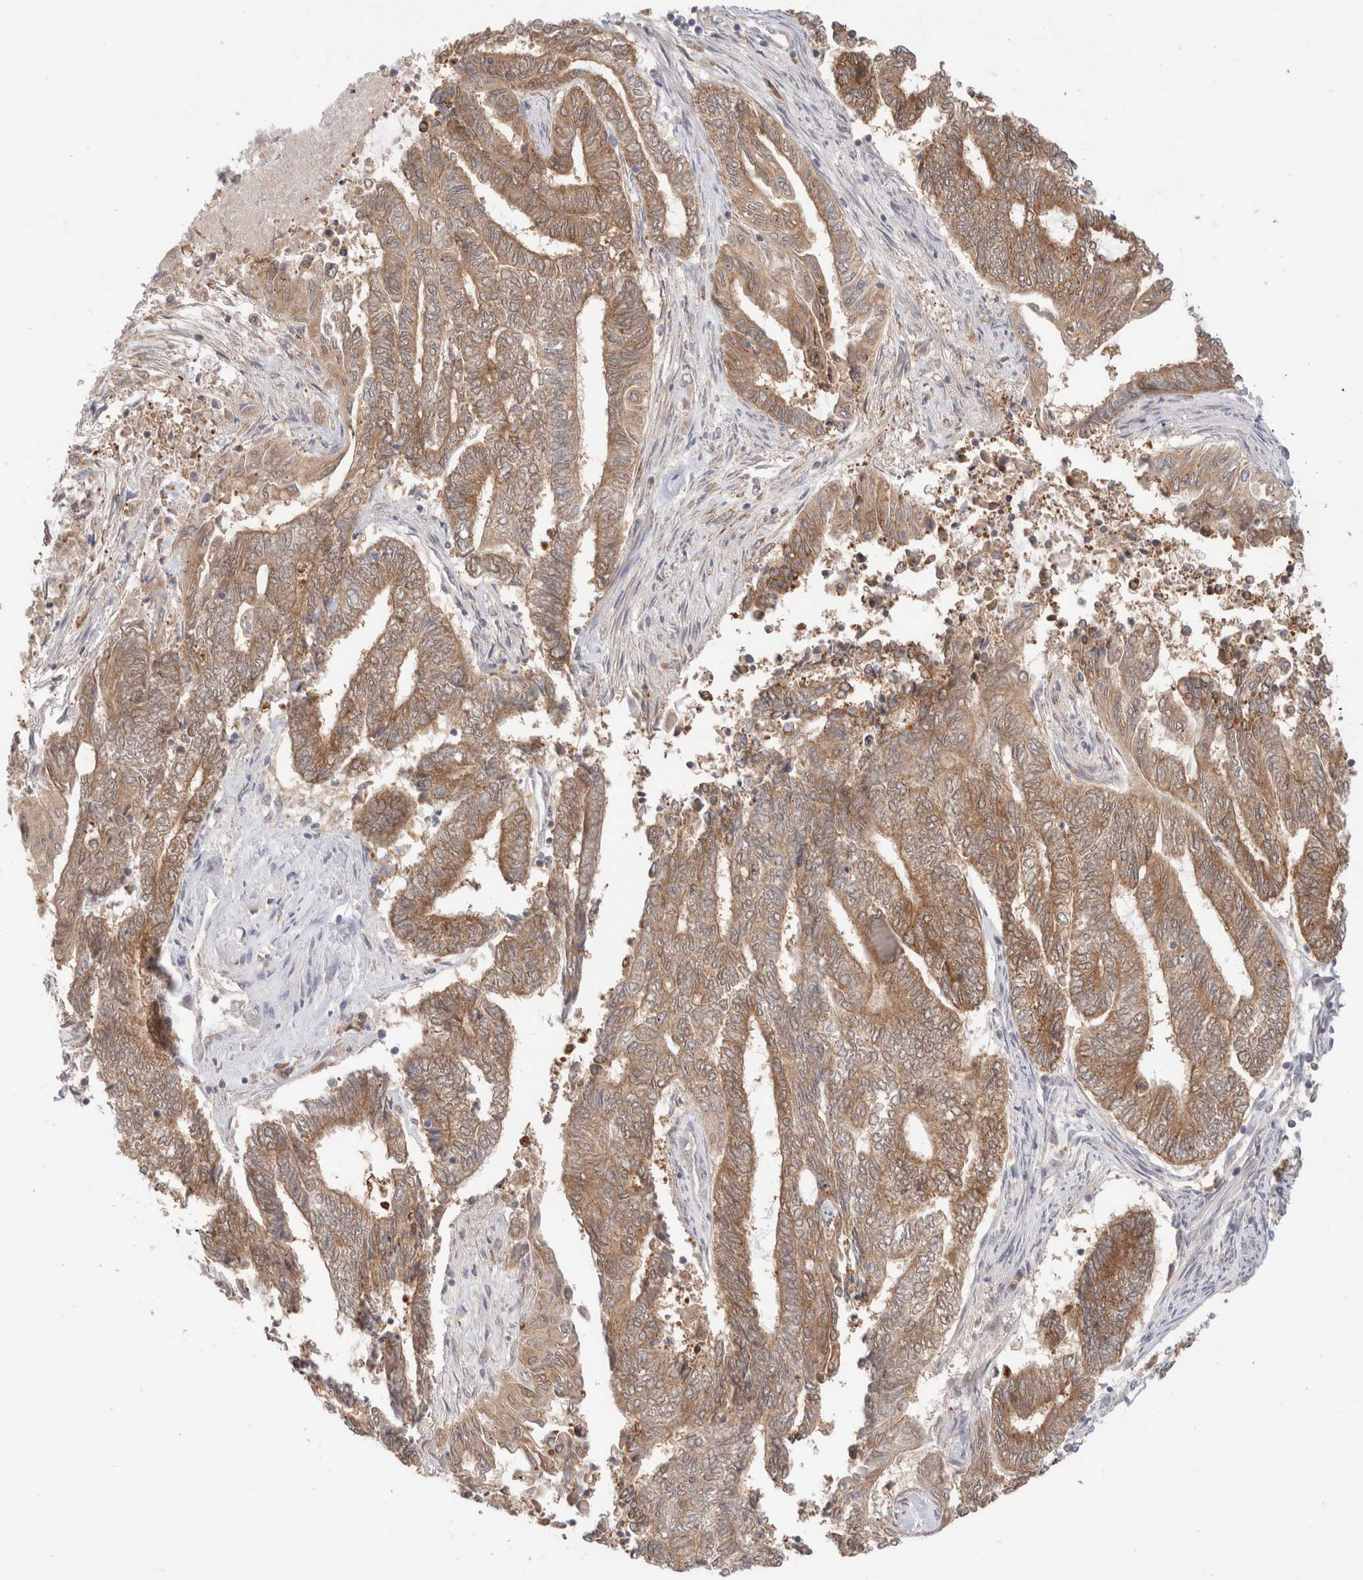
{"staining": {"intensity": "moderate", "quantity": ">75%", "location": "cytoplasmic/membranous"}, "tissue": "endometrial cancer", "cell_type": "Tumor cells", "image_type": "cancer", "snomed": [{"axis": "morphology", "description": "Adenocarcinoma, NOS"}, {"axis": "topography", "description": "Uterus"}, {"axis": "topography", "description": "Endometrium"}], "caption": "Immunohistochemistry micrograph of human endometrial cancer (adenocarcinoma) stained for a protein (brown), which exhibits medium levels of moderate cytoplasmic/membranous staining in approximately >75% of tumor cells.", "gene": "XKR4", "patient": {"sex": "female", "age": 70}}